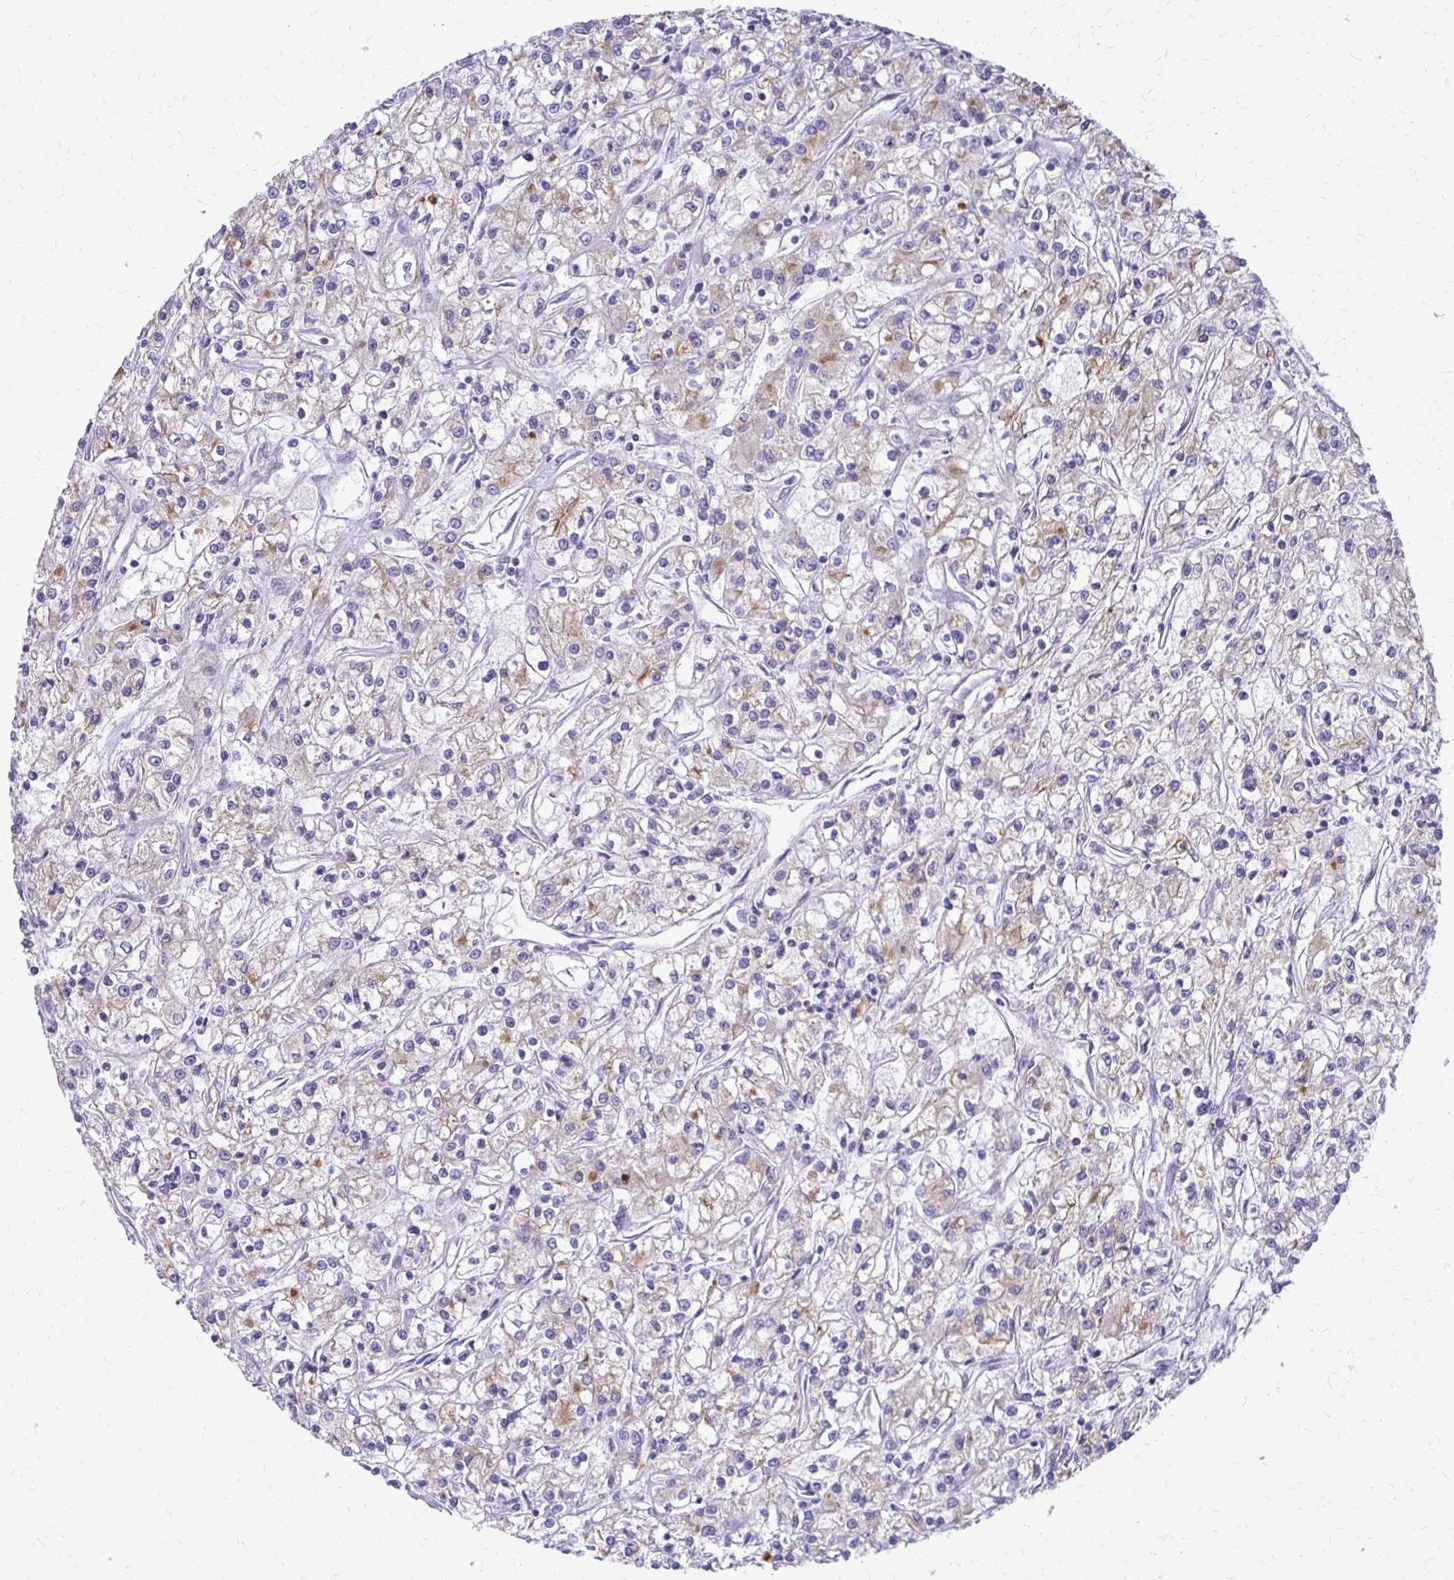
{"staining": {"intensity": "negative", "quantity": "none", "location": "none"}, "tissue": "renal cancer", "cell_type": "Tumor cells", "image_type": "cancer", "snomed": [{"axis": "morphology", "description": "Adenocarcinoma, NOS"}, {"axis": "topography", "description": "Kidney"}], "caption": "The image demonstrates no significant expression in tumor cells of renal cancer (adenocarcinoma). (Brightfield microscopy of DAB immunohistochemistry at high magnification).", "gene": "EPYC", "patient": {"sex": "female", "age": 59}}